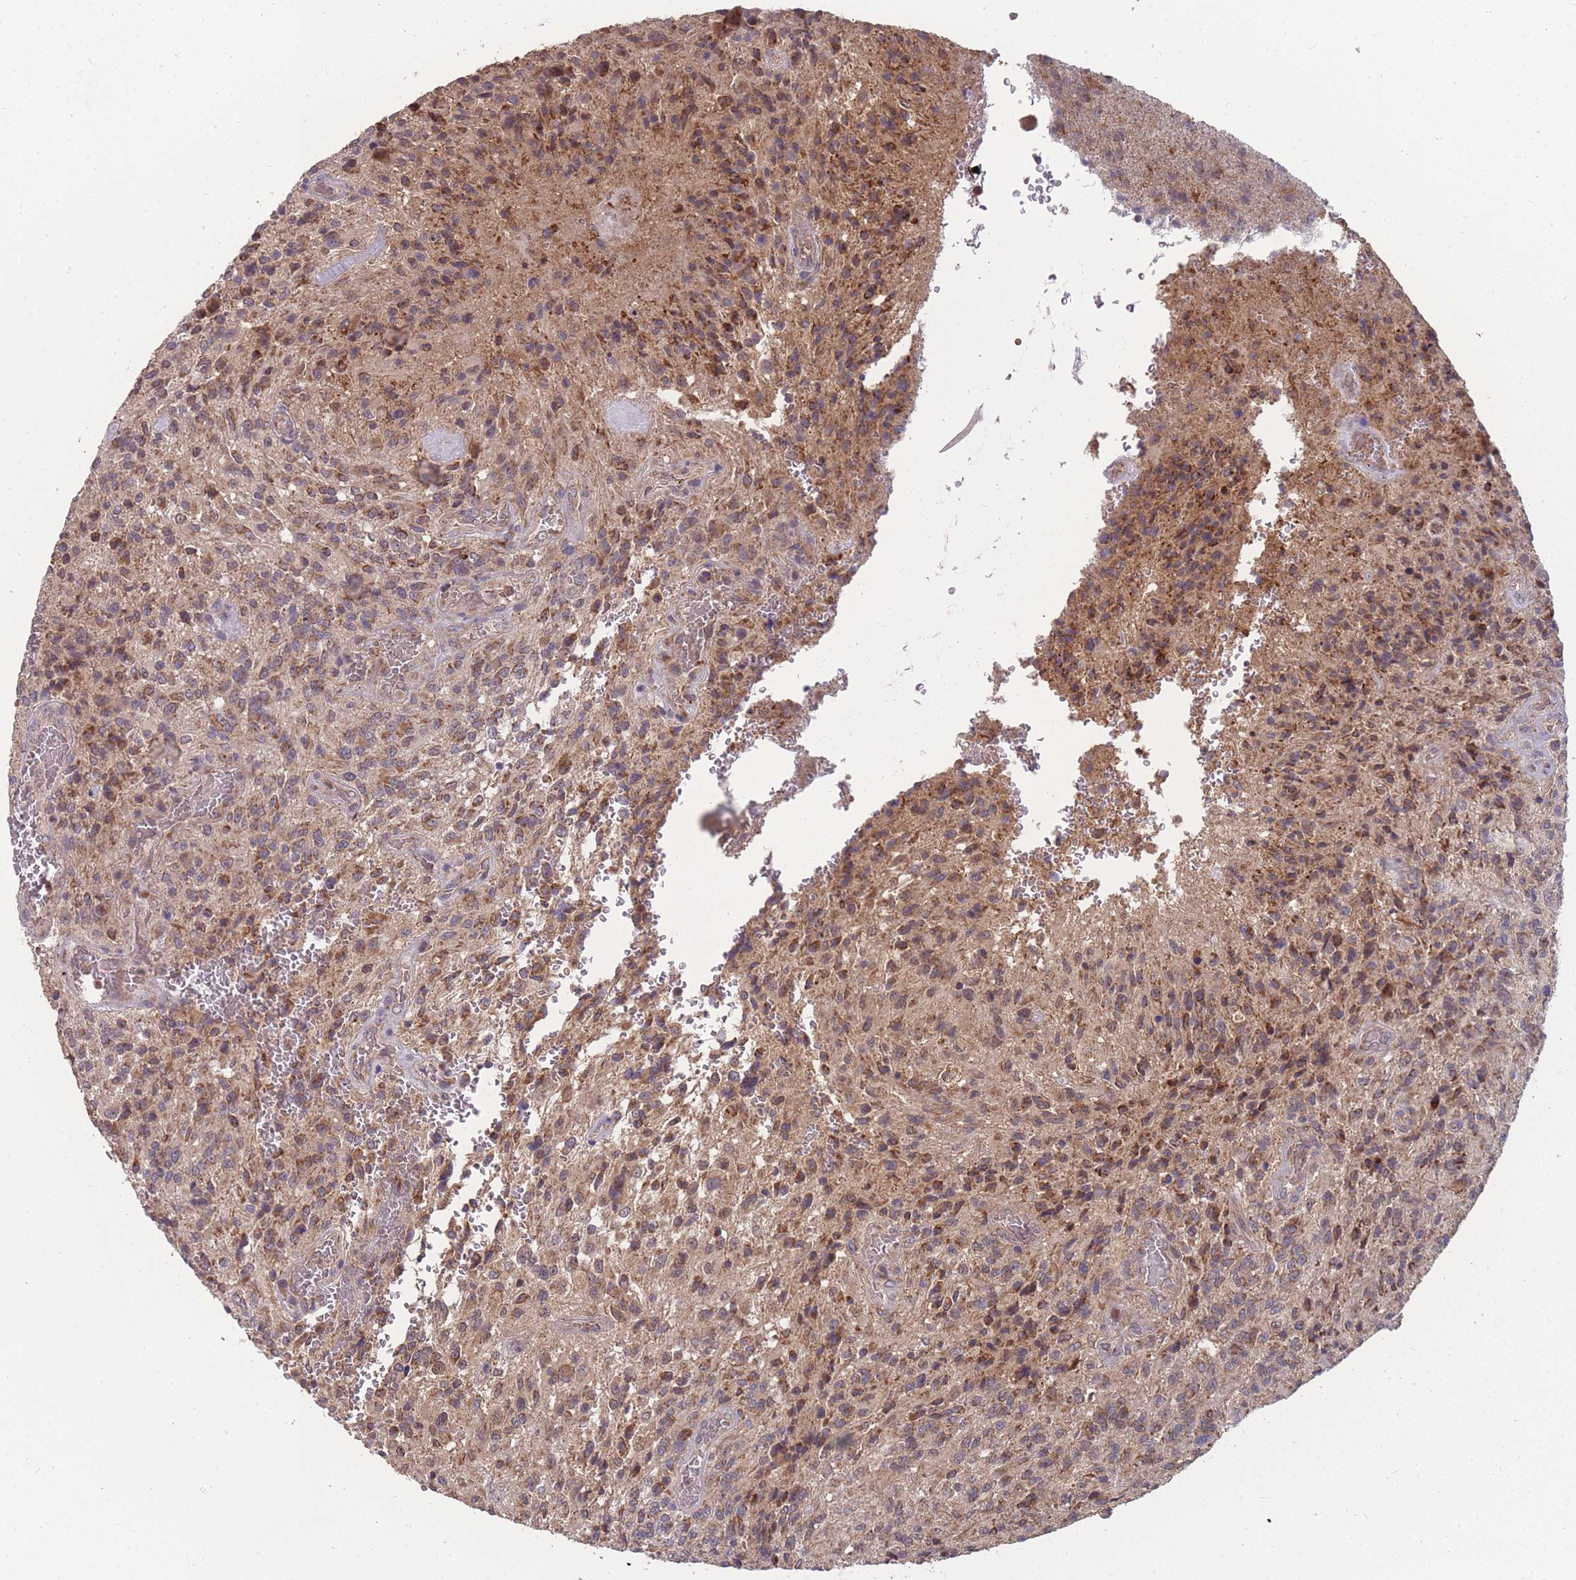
{"staining": {"intensity": "moderate", "quantity": "25%-75%", "location": "cytoplasmic/membranous"}, "tissue": "glioma", "cell_type": "Tumor cells", "image_type": "cancer", "snomed": [{"axis": "morphology", "description": "Normal tissue, NOS"}, {"axis": "morphology", "description": "Glioma, malignant, High grade"}, {"axis": "topography", "description": "Cerebral cortex"}], "caption": "Moderate cytoplasmic/membranous expression for a protein is identified in about 25%-75% of tumor cells of malignant glioma (high-grade) using immunohistochemistry (IHC).", "gene": "SLC35B4", "patient": {"sex": "male", "age": 56}}